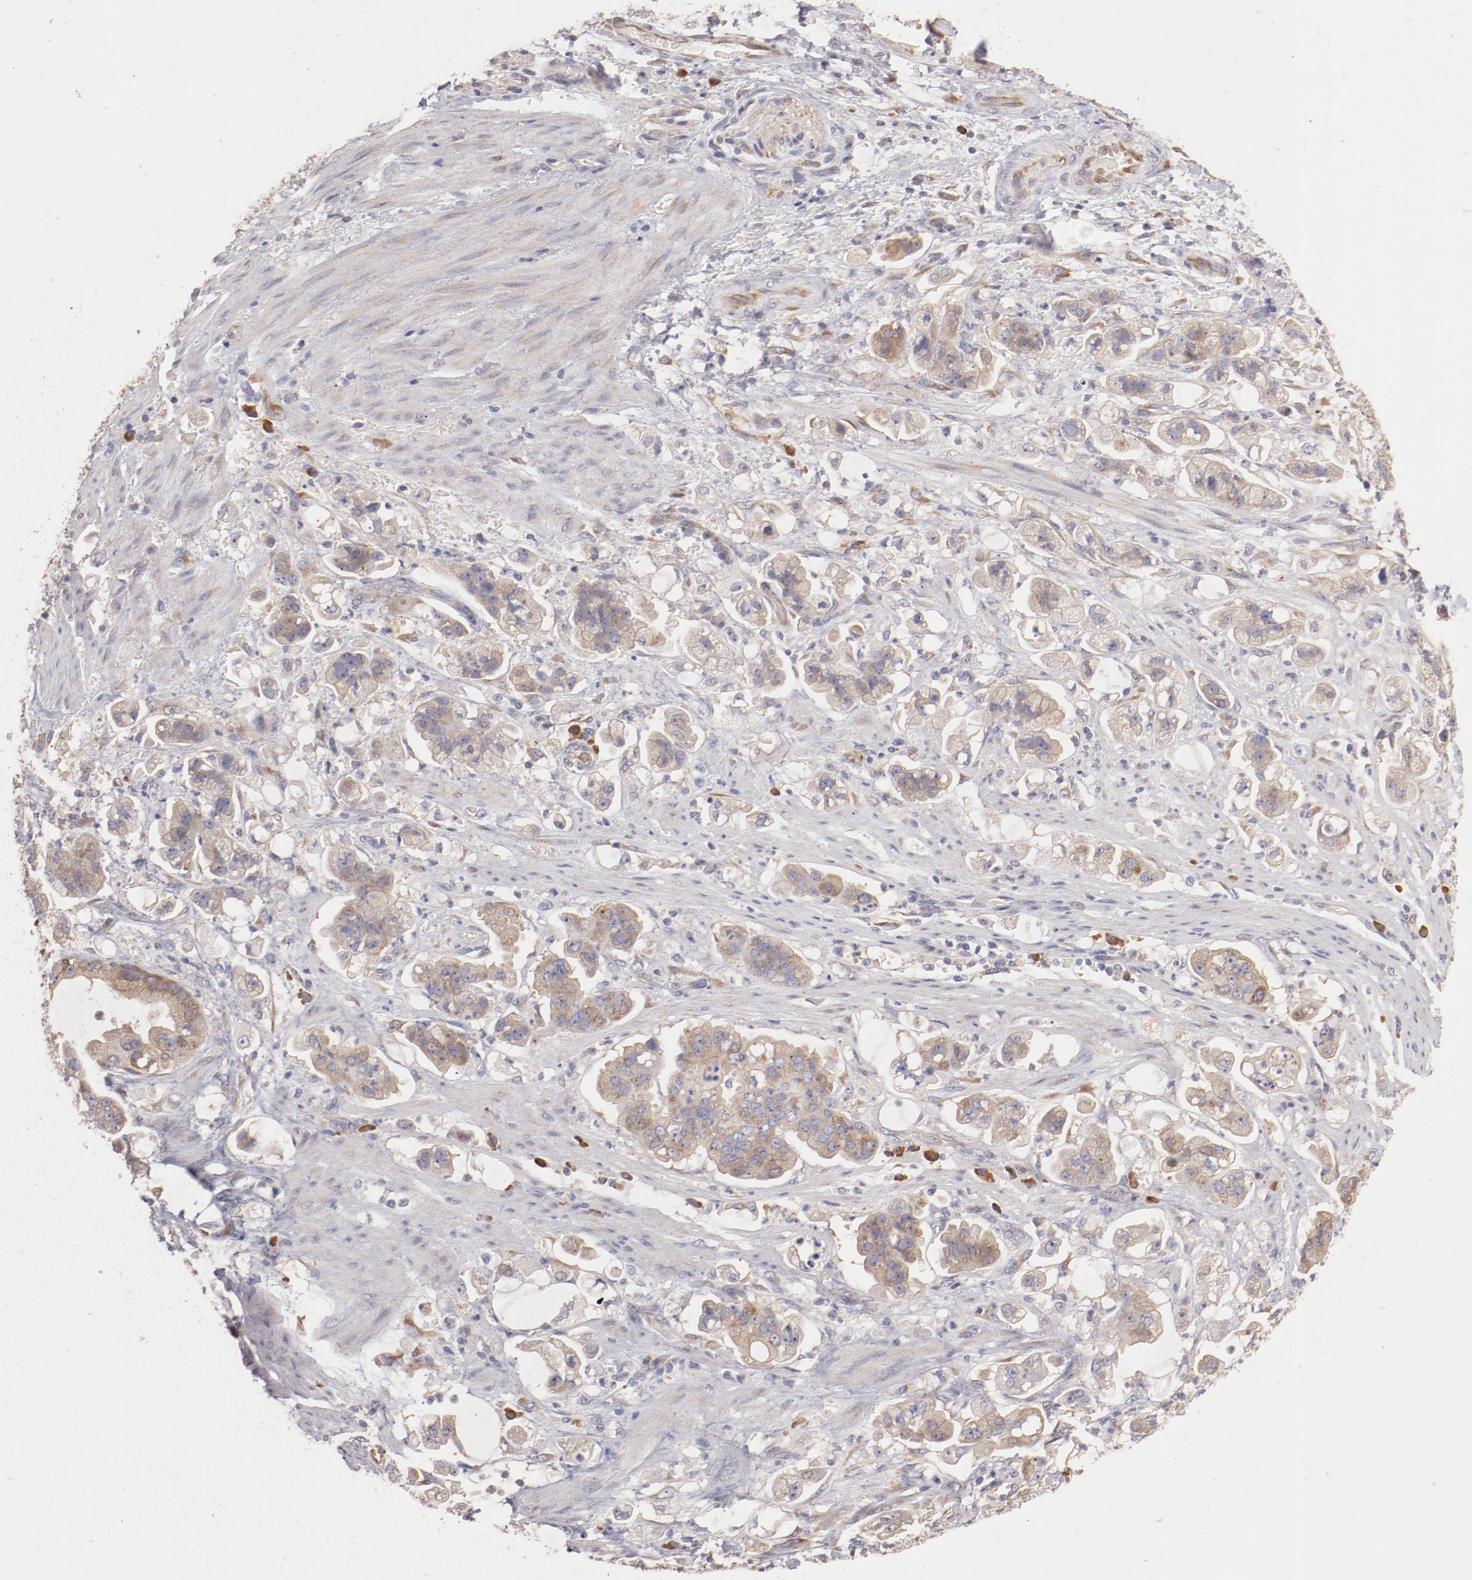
{"staining": {"intensity": "moderate", "quantity": ">75%", "location": "cytoplasmic/membranous"}, "tissue": "stomach cancer", "cell_type": "Tumor cells", "image_type": "cancer", "snomed": [{"axis": "morphology", "description": "Adenocarcinoma, NOS"}, {"axis": "topography", "description": "Stomach"}], "caption": "Stomach cancer (adenocarcinoma) tissue shows moderate cytoplasmic/membranous positivity in approximately >75% of tumor cells, visualized by immunohistochemistry.", "gene": "ENTPD5", "patient": {"sex": "male", "age": 62}}